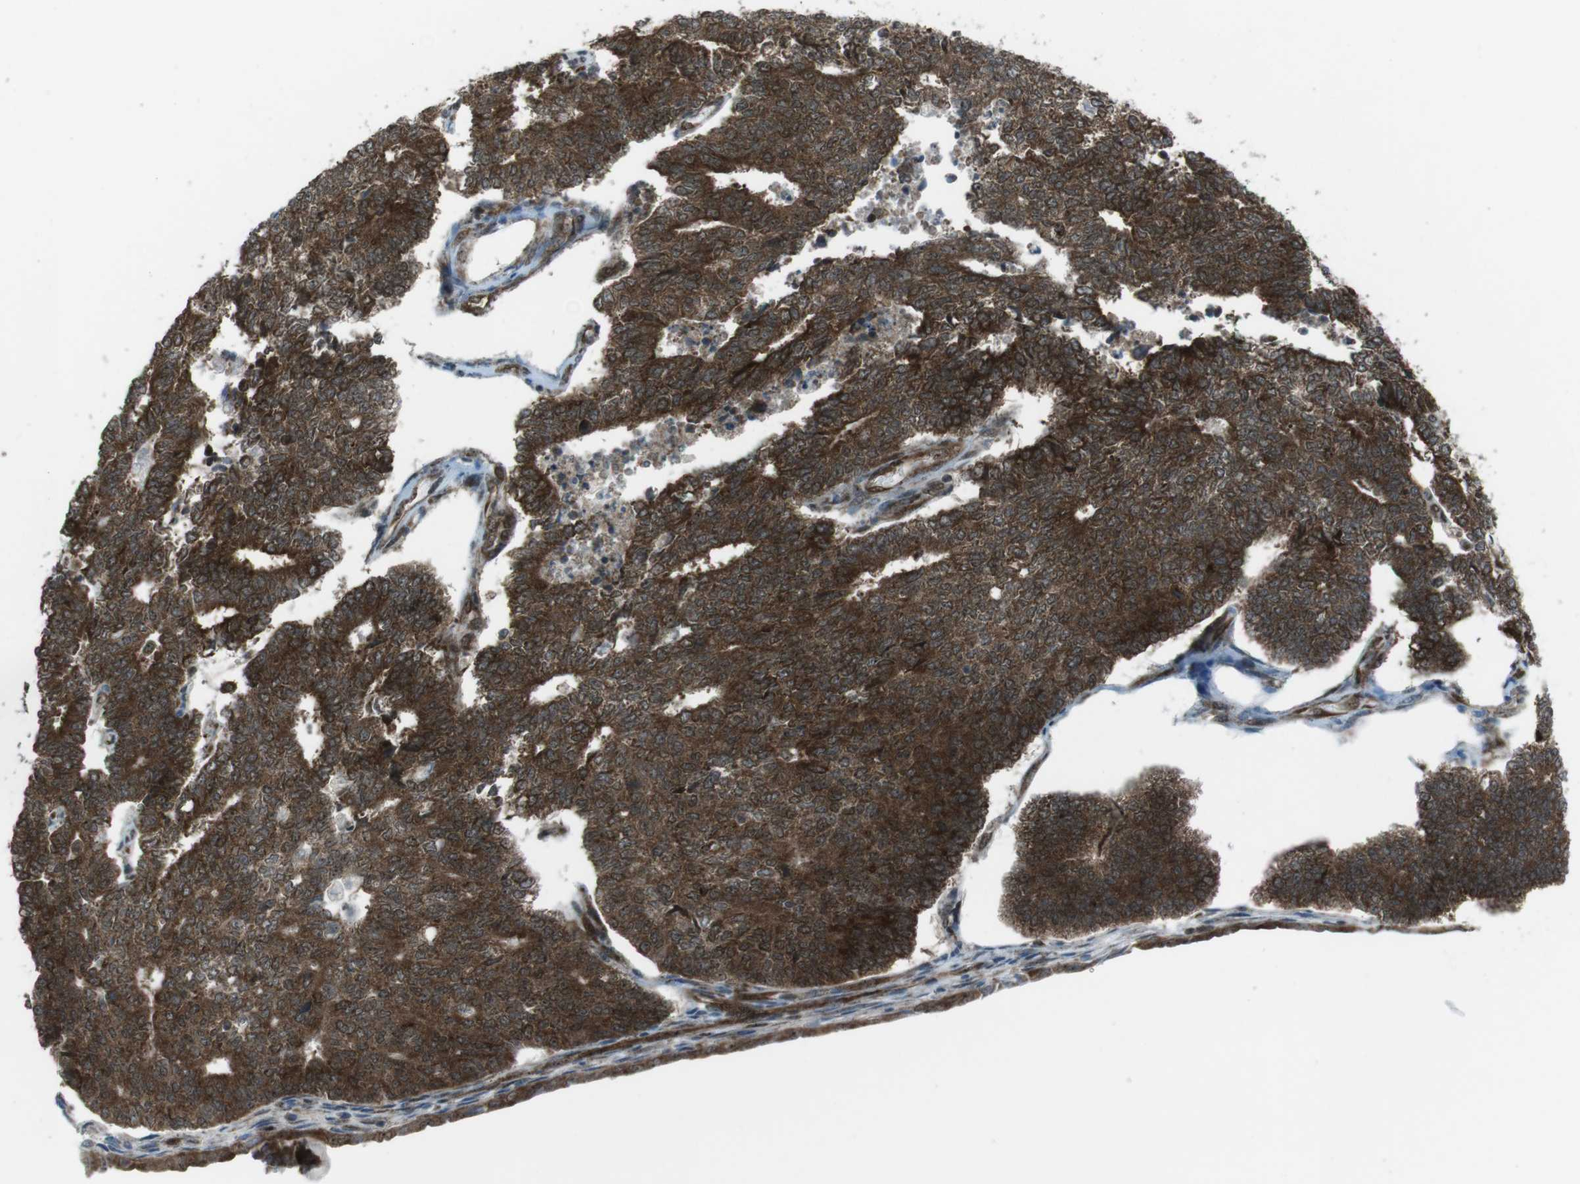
{"staining": {"intensity": "strong", "quantity": ">75%", "location": "cytoplasmic/membranous"}, "tissue": "endometrial cancer", "cell_type": "Tumor cells", "image_type": "cancer", "snomed": [{"axis": "morphology", "description": "Adenocarcinoma, NOS"}, {"axis": "topography", "description": "Endometrium"}], "caption": "A photomicrograph of endometrial cancer (adenocarcinoma) stained for a protein exhibits strong cytoplasmic/membranous brown staining in tumor cells. Immunohistochemistry (ihc) stains the protein of interest in brown and the nuclei are stained blue.", "gene": "CSNK1D", "patient": {"sex": "female", "age": 70}}